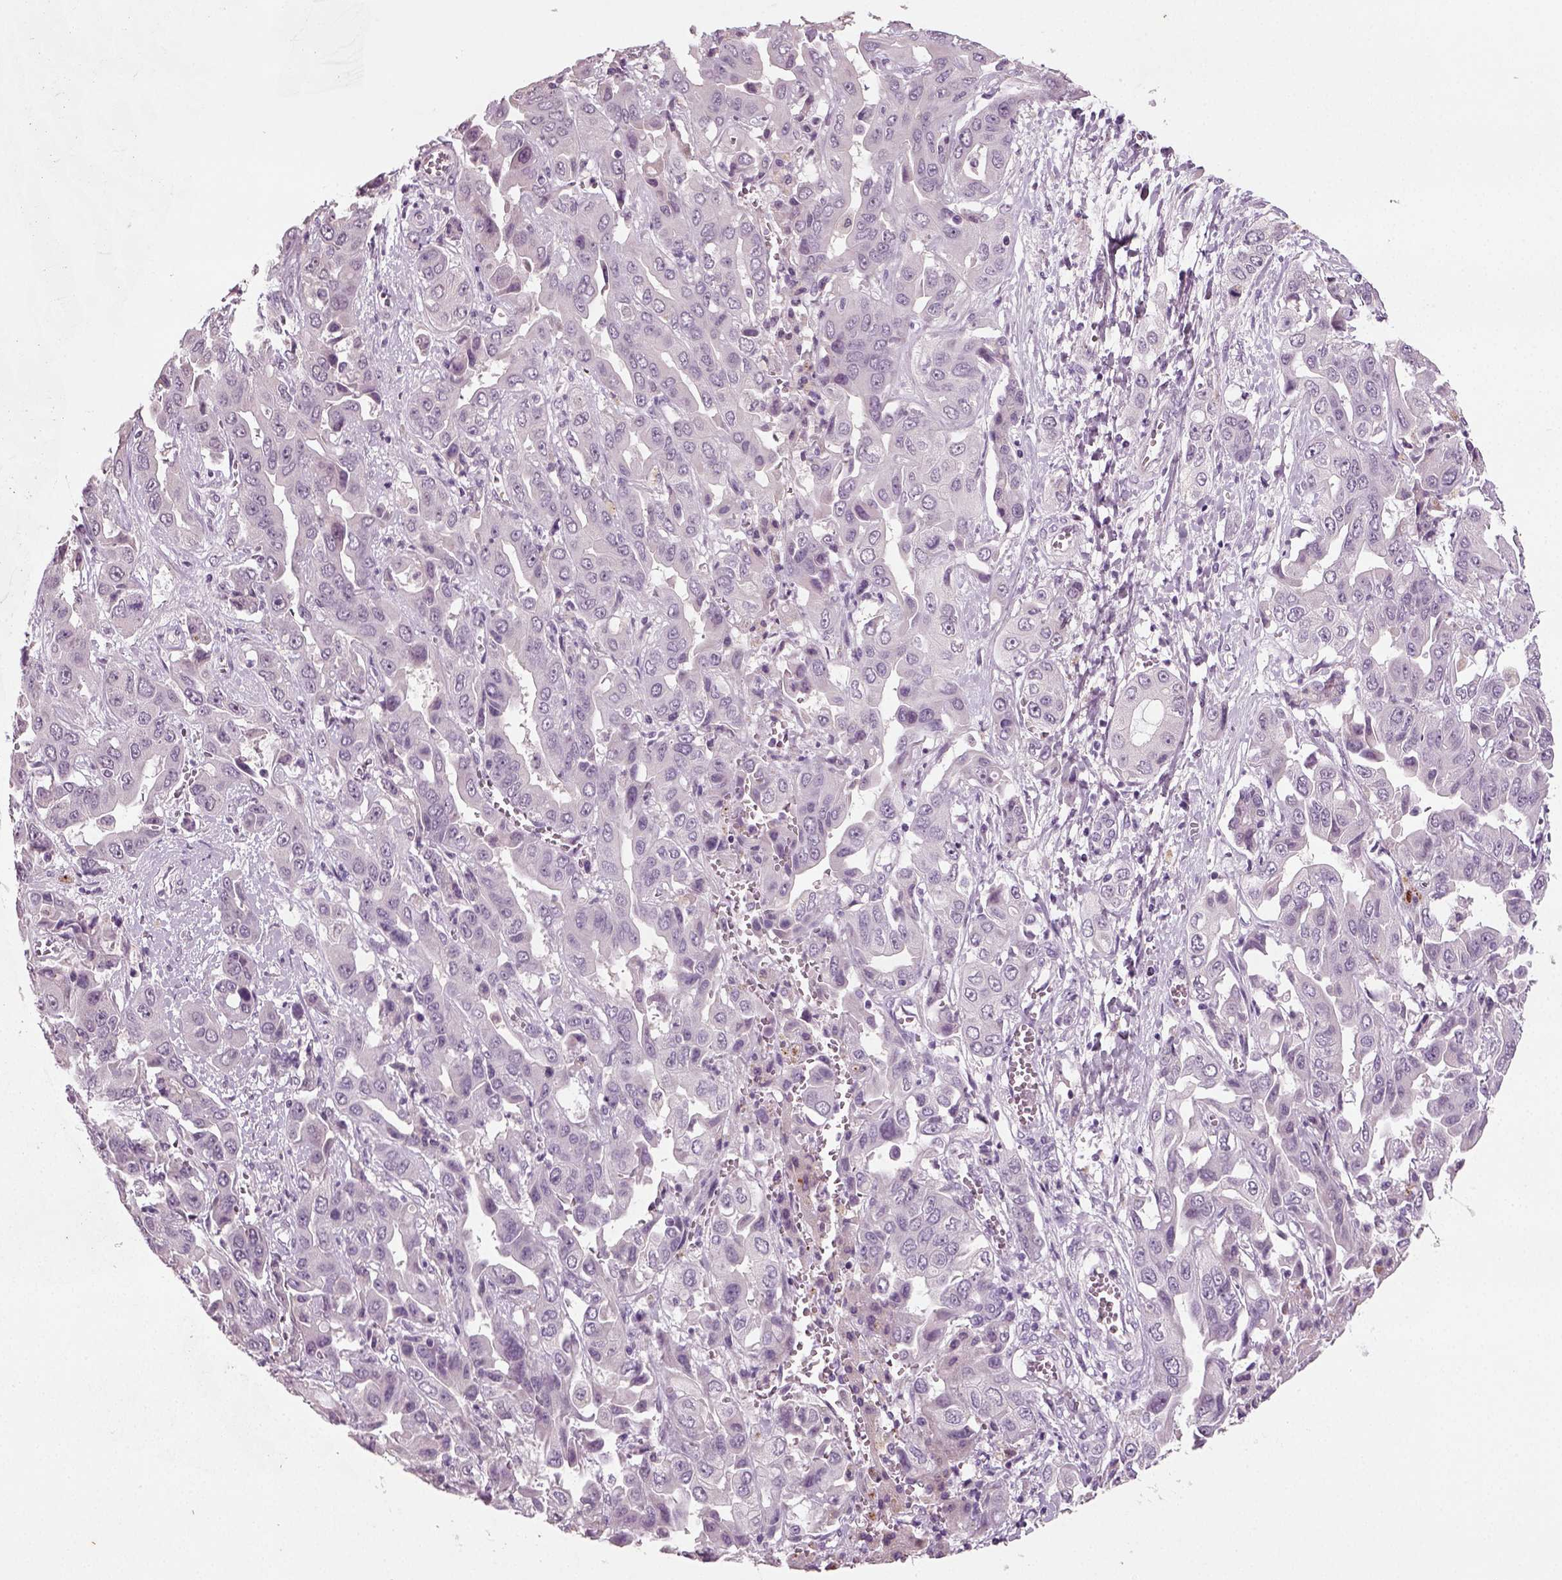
{"staining": {"intensity": "negative", "quantity": "none", "location": "none"}, "tissue": "liver cancer", "cell_type": "Tumor cells", "image_type": "cancer", "snomed": [{"axis": "morphology", "description": "Cholangiocarcinoma"}, {"axis": "topography", "description": "Liver"}], "caption": "DAB immunohistochemical staining of liver cholangiocarcinoma reveals no significant expression in tumor cells.", "gene": "SYNGAP1", "patient": {"sex": "female", "age": 52}}